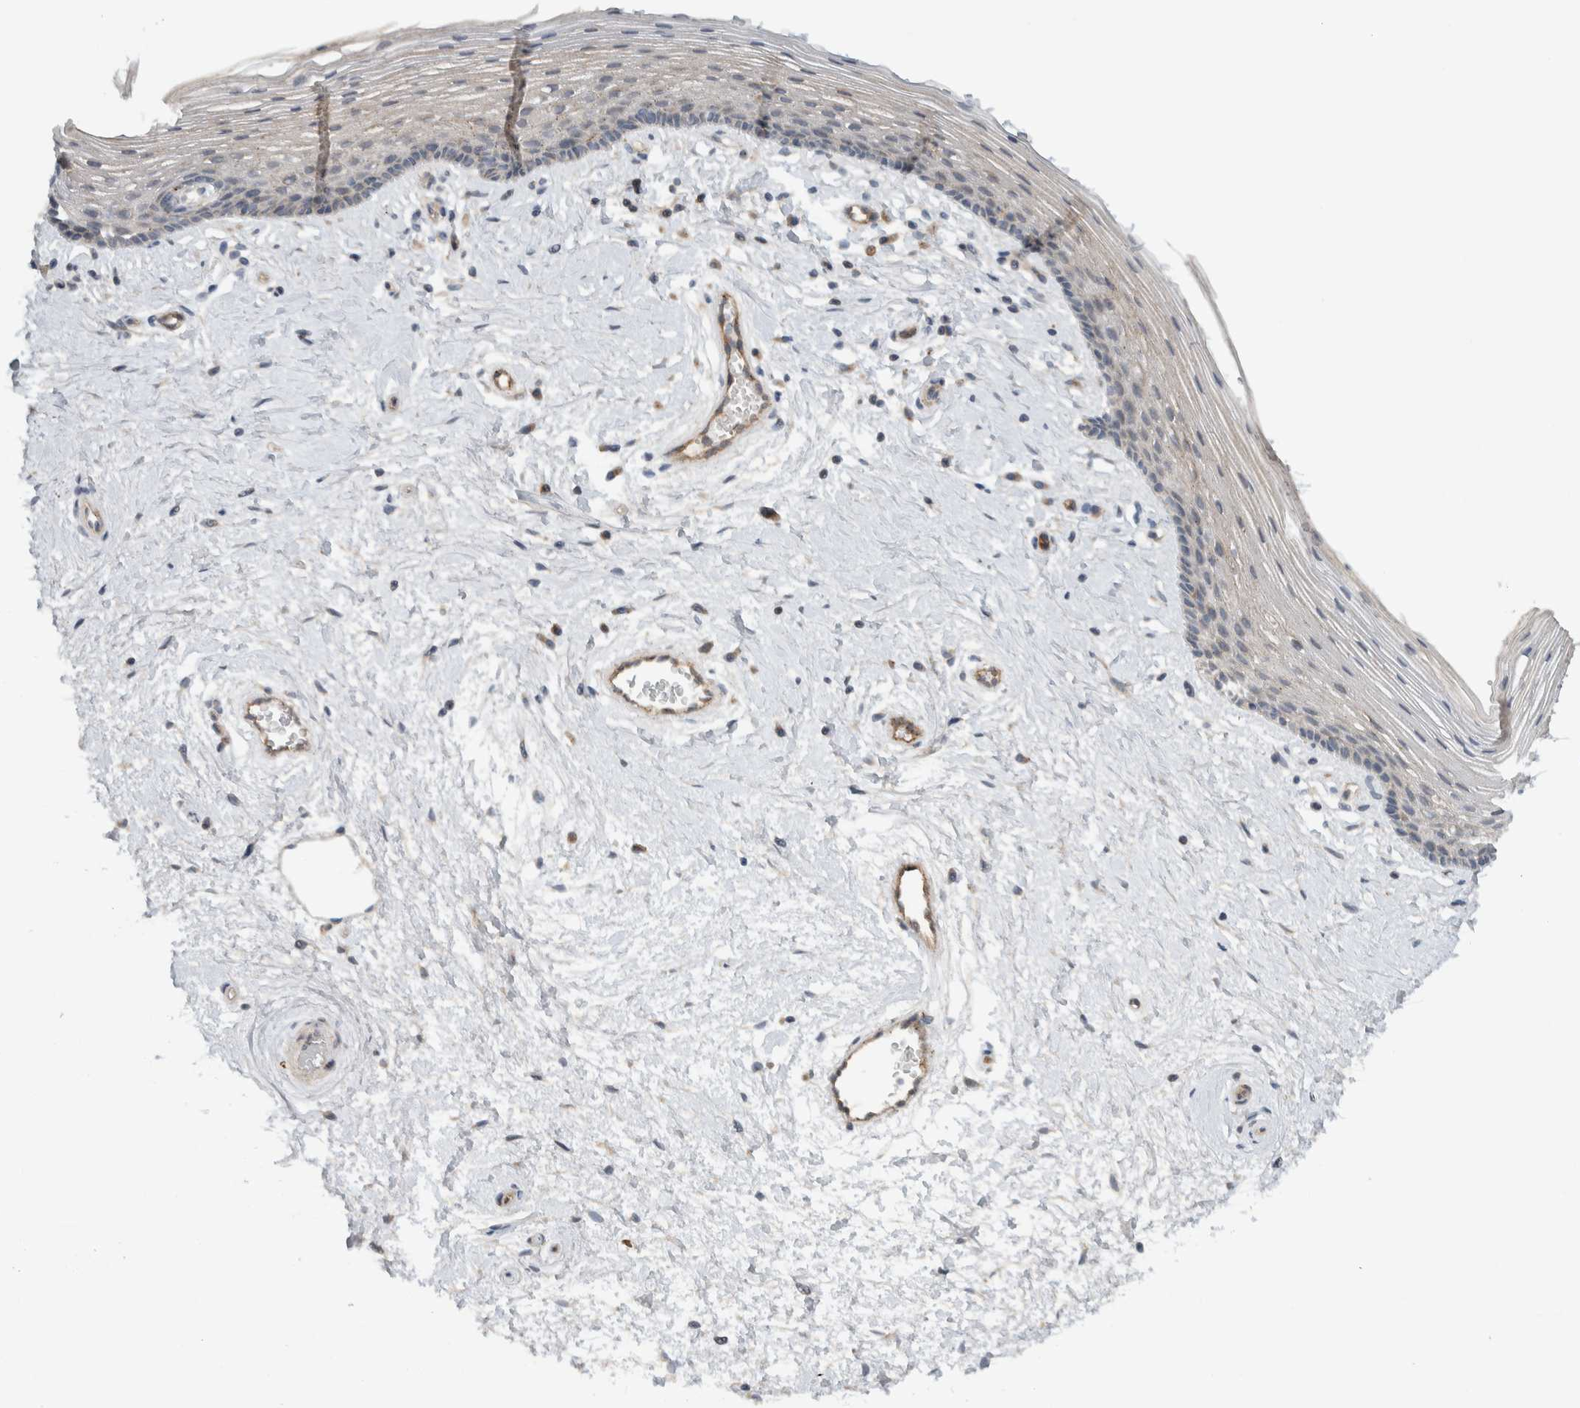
{"staining": {"intensity": "weak", "quantity": "25%-75%", "location": "cytoplasmic/membranous"}, "tissue": "vagina", "cell_type": "Squamous epithelial cells", "image_type": "normal", "snomed": [{"axis": "morphology", "description": "Normal tissue, NOS"}, {"axis": "topography", "description": "Vagina"}], "caption": "Immunohistochemistry (DAB (3,3'-diaminobenzidine)) staining of normal vagina displays weak cytoplasmic/membranous protein positivity in about 25%-75% of squamous epithelial cells.", "gene": "MPRIP", "patient": {"sex": "female", "age": 46}}